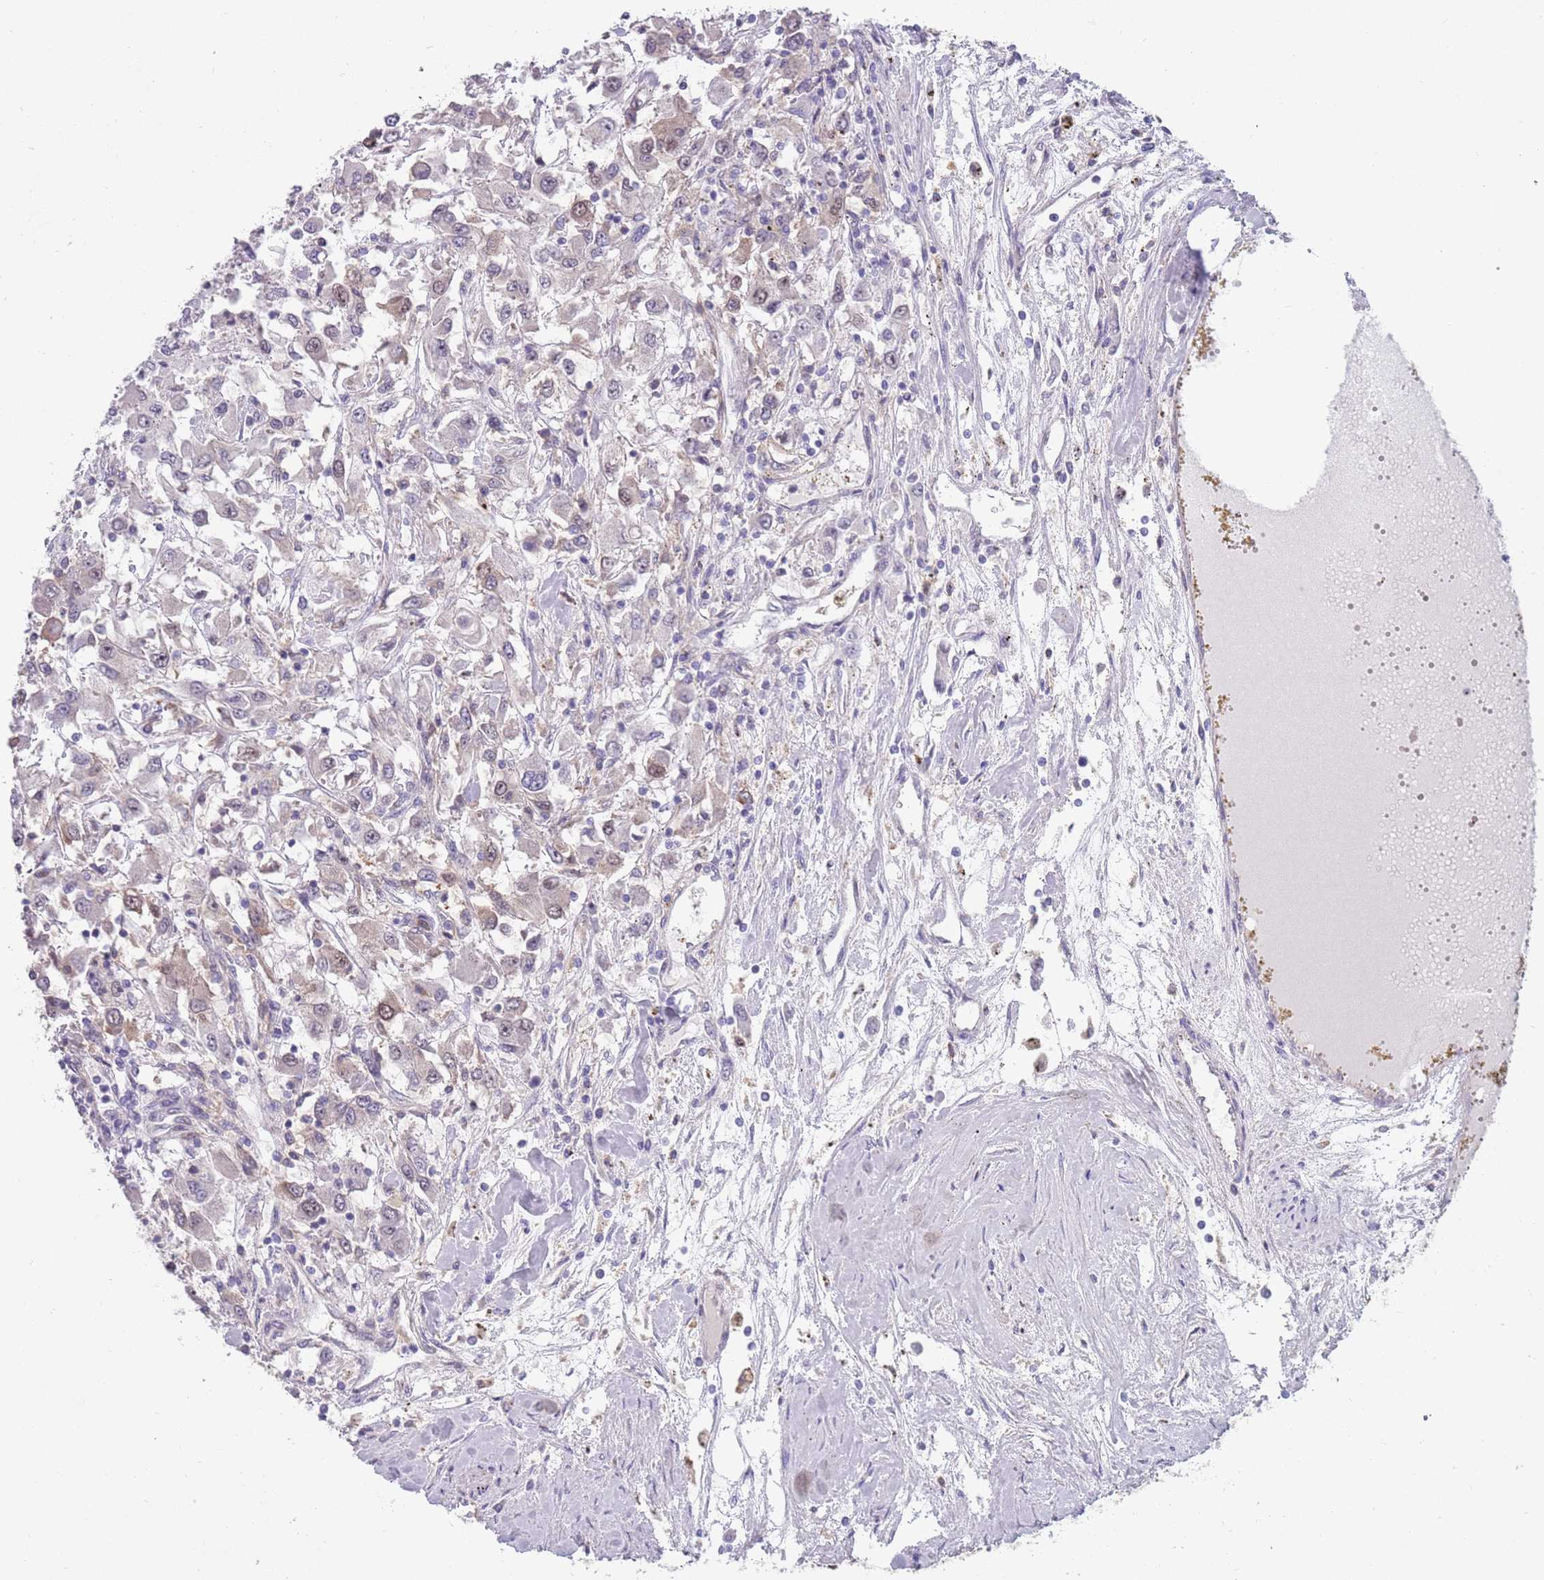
{"staining": {"intensity": "weak", "quantity": "<25%", "location": "nuclear"}, "tissue": "renal cancer", "cell_type": "Tumor cells", "image_type": "cancer", "snomed": [{"axis": "morphology", "description": "Adenocarcinoma, NOS"}, {"axis": "topography", "description": "Kidney"}], "caption": "Immunohistochemical staining of human adenocarcinoma (renal) shows no significant expression in tumor cells. Brightfield microscopy of immunohistochemistry stained with DAB (brown) and hematoxylin (blue), captured at high magnification.", "gene": "CLNS1A", "patient": {"sex": "female", "age": 67}}